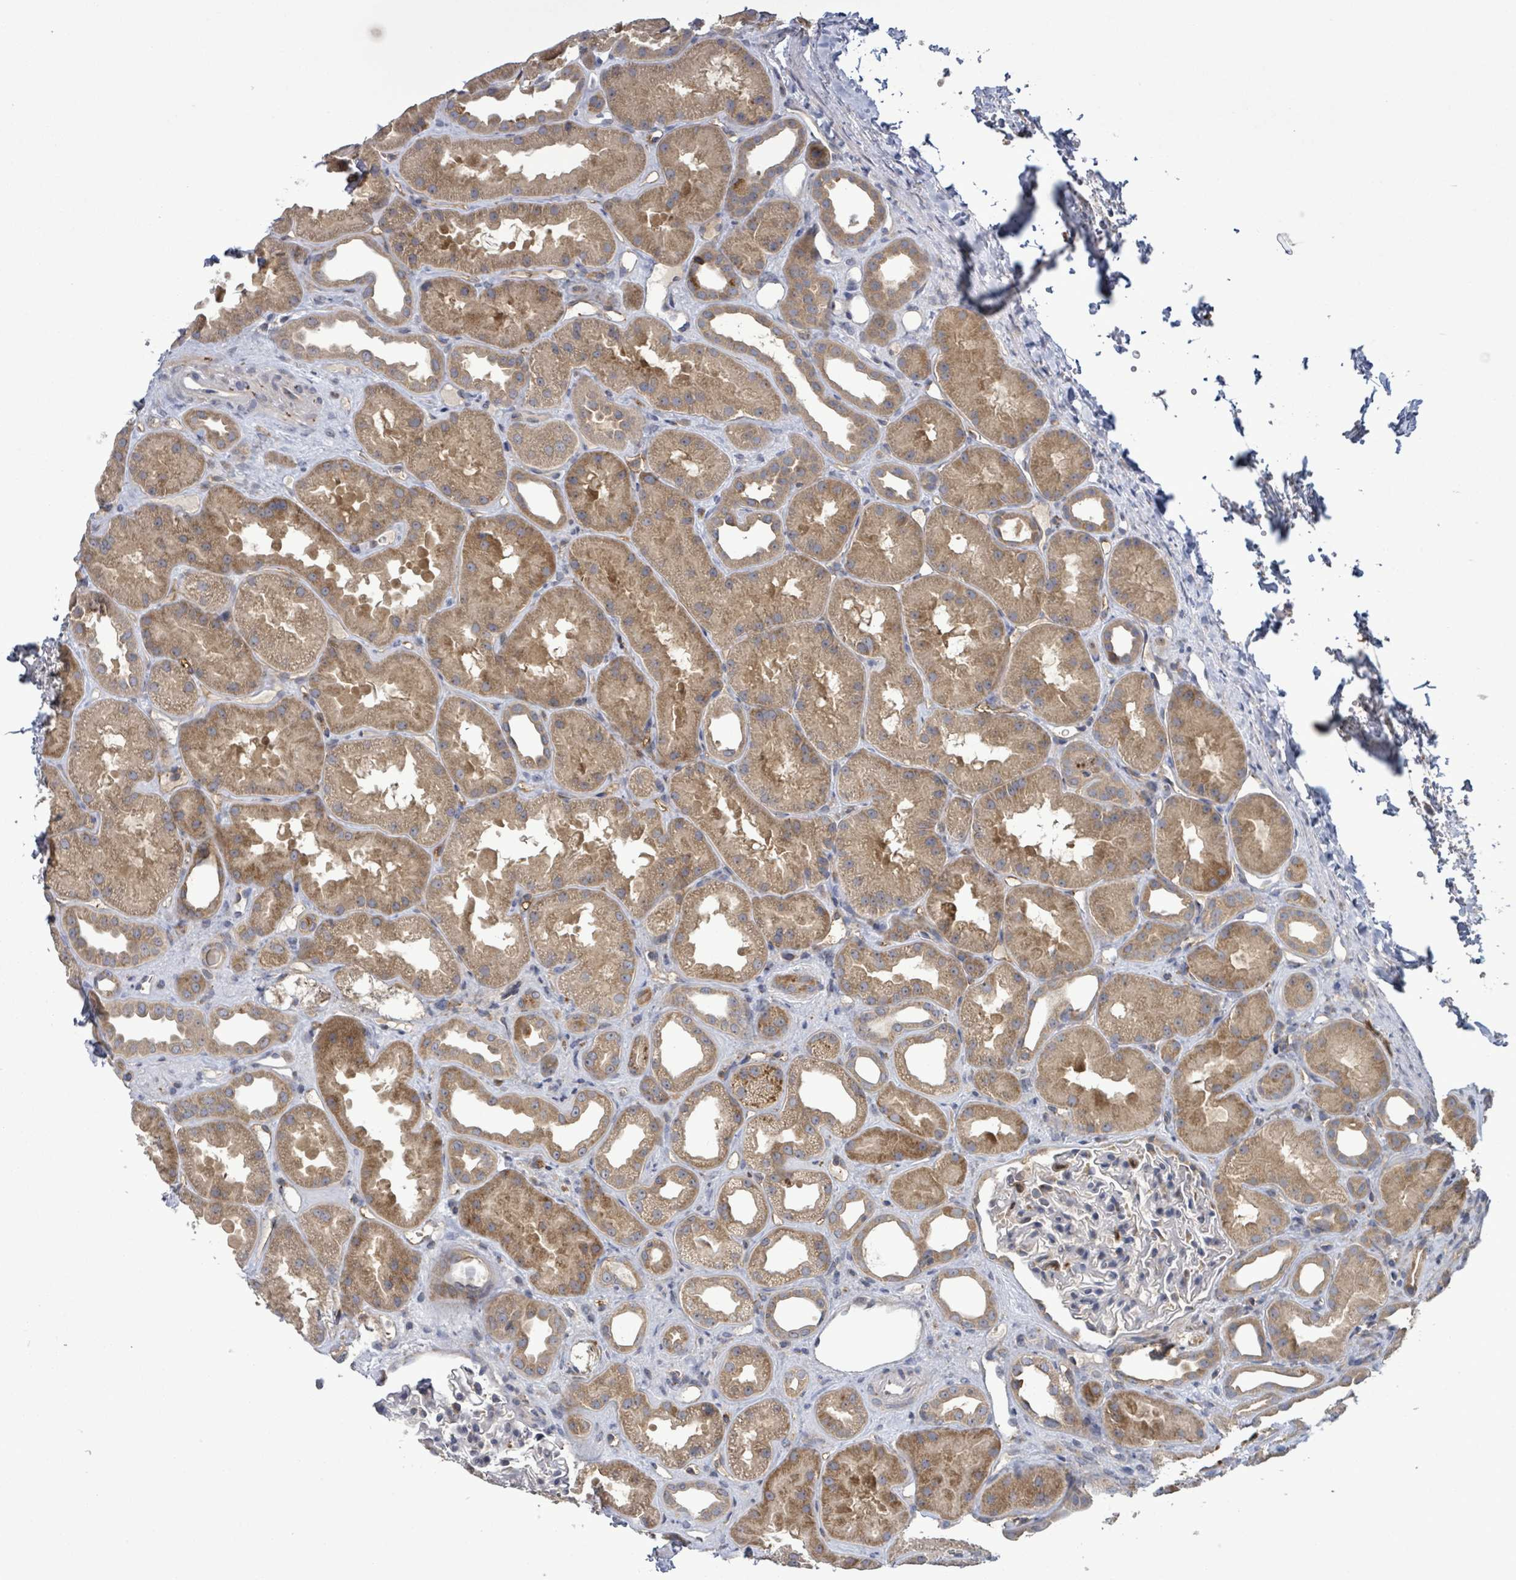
{"staining": {"intensity": "negative", "quantity": "none", "location": "none"}, "tissue": "kidney", "cell_type": "Cells in glomeruli", "image_type": "normal", "snomed": [{"axis": "morphology", "description": "Normal tissue, NOS"}, {"axis": "topography", "description": "Kidney"}], "caption": "Cells in glomeruli are negative for brown protein staining in unremarkable kidney. Brightfield microscopy of immunohistochemistry (IHC) stained with DAB (3,3'-diaminobenzidine) (brown) and hematoxylin (blue), captured at high magnification.", "gene": "SERPINE3", "patient": {"sex": "male", "age": 61}}